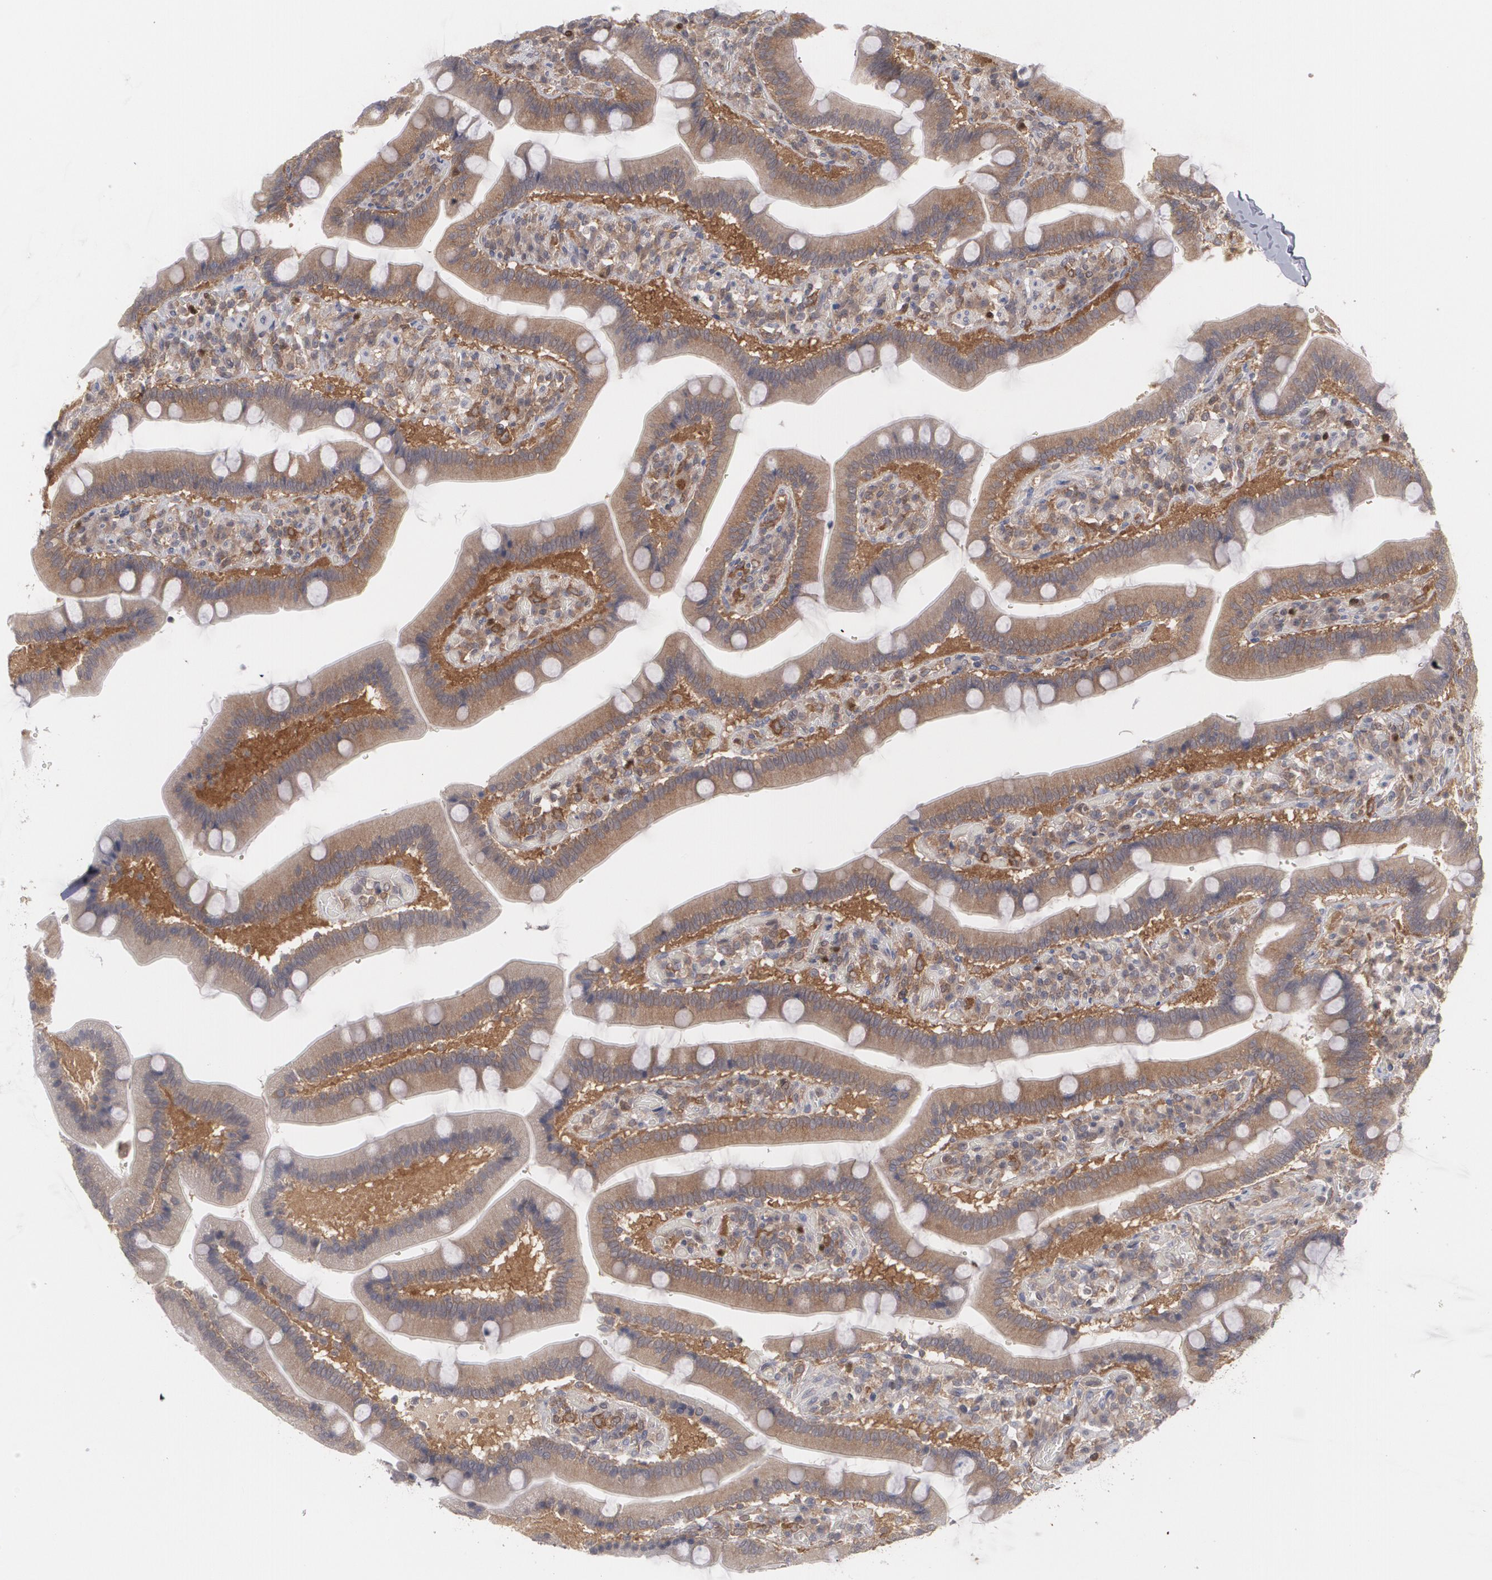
{"staining": {"intensity": "moderate", "quantity": ">75%", "location": "cytoplasmic/membranous"}, "tissue": "duodenum", "cell_type": "Glandular cells", "image_type": "normal", "snomed": [{"axis": "morphology", "description": "Normal tissue, NOS"}, {"axis": "topography", "description": "Duodenum"}], "caption": "A medium amount of moderate cytoplasmic/membranous positivity is present in about >75% of glandular cells in benign duodenum.", "gene": "HTT", "patient": {"sex": "male", "age": 66}}